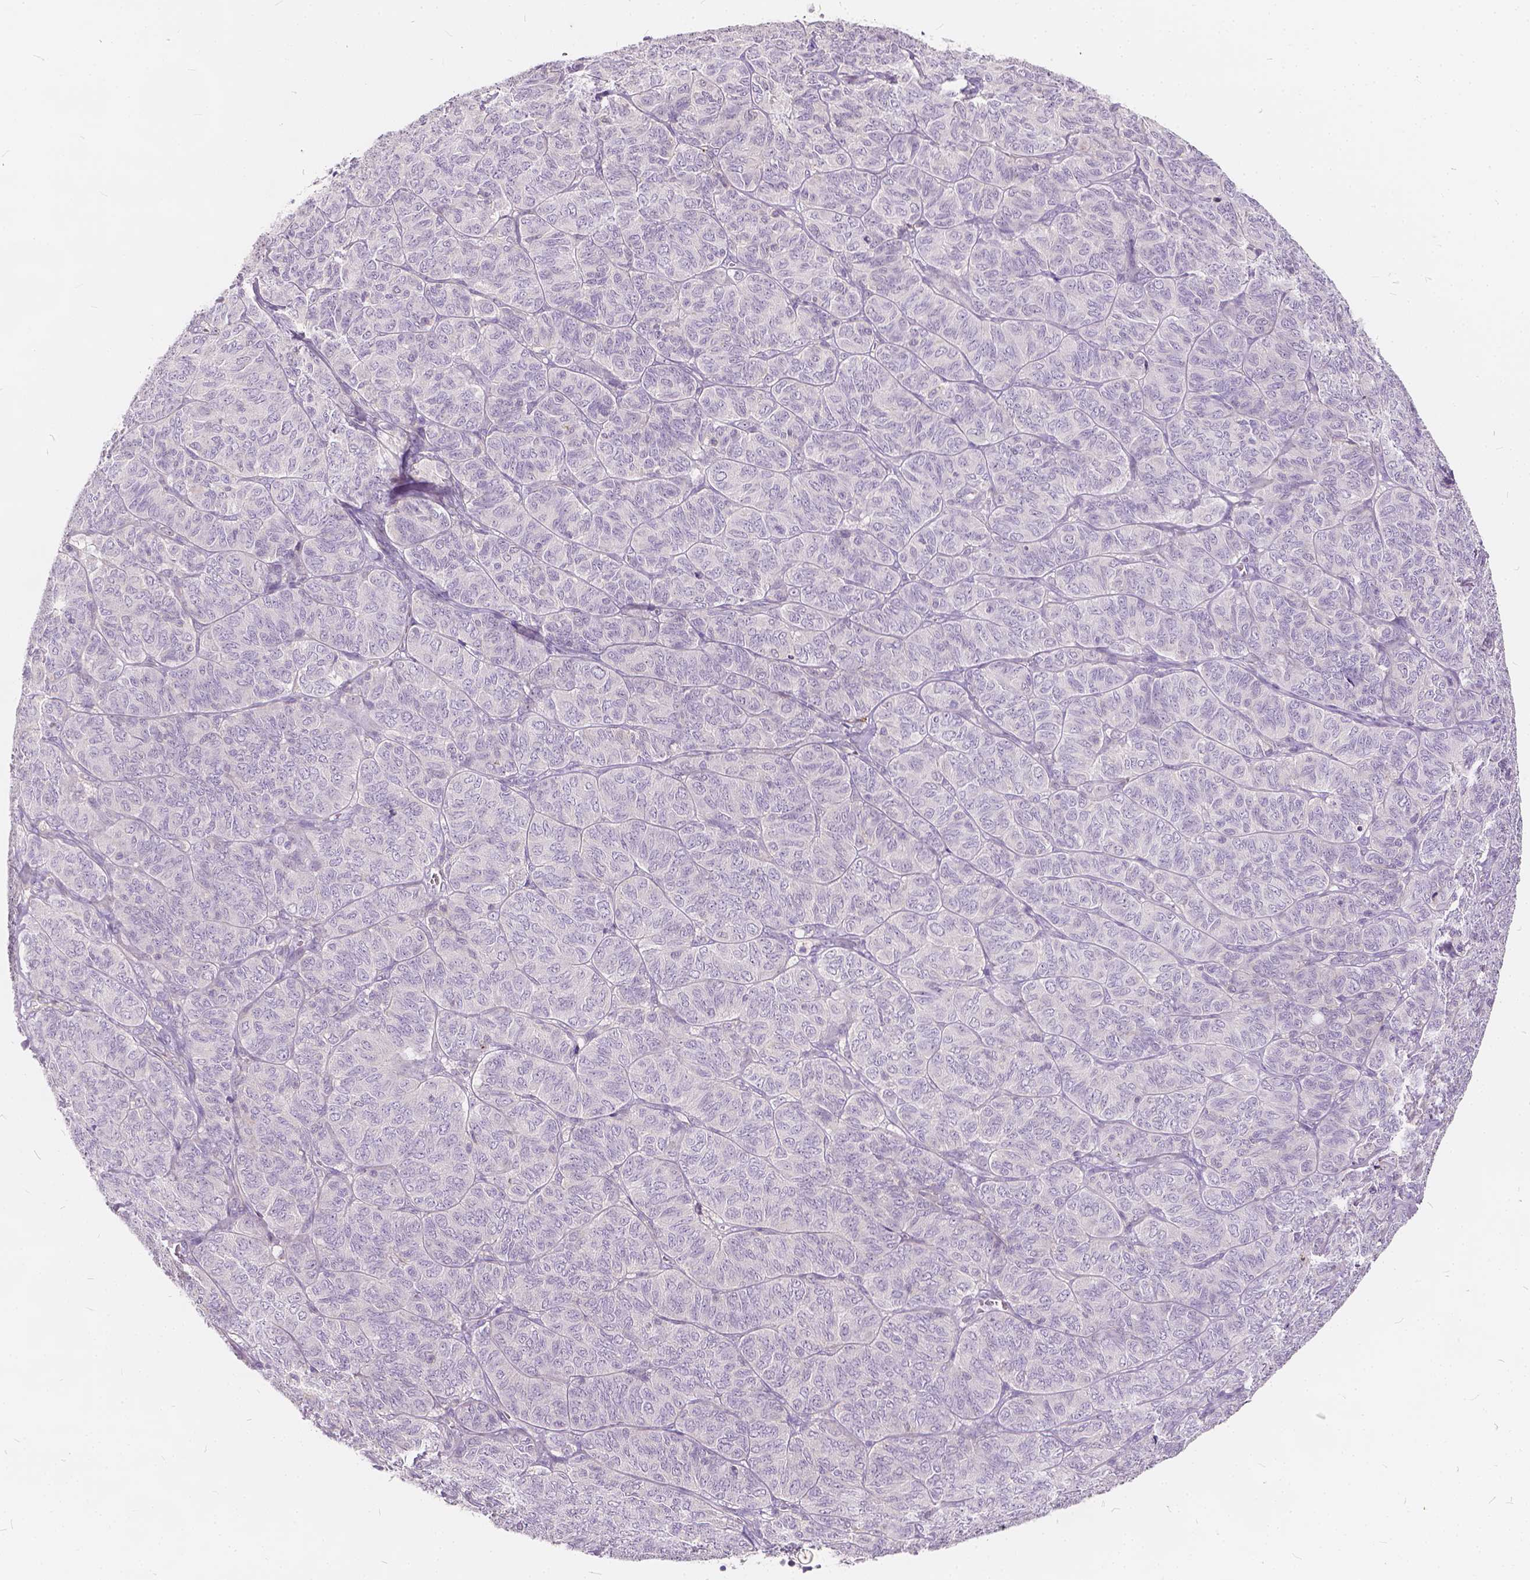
{"staining": {"intensity": "negative", "quantity": "none", "location": "none"}, "tissue": "ovarian cancer", "cell_type": "Tumor cells", "image_type": "cancer", "snomed": [{"axis": "morphology", "description": "Carcinoma, endometroid"}, {"axis": "topography", "description": "Ovary"}], "caption": "Immunohistochemistry micrograph of neoplastic tissue: human ovarian cancer (endometroid carcinoma) stained with DAB reveals no significant protein staining in tumor cells.", "gene": "KIAA0513", "patient": {"sex": "female", "age": 80}}